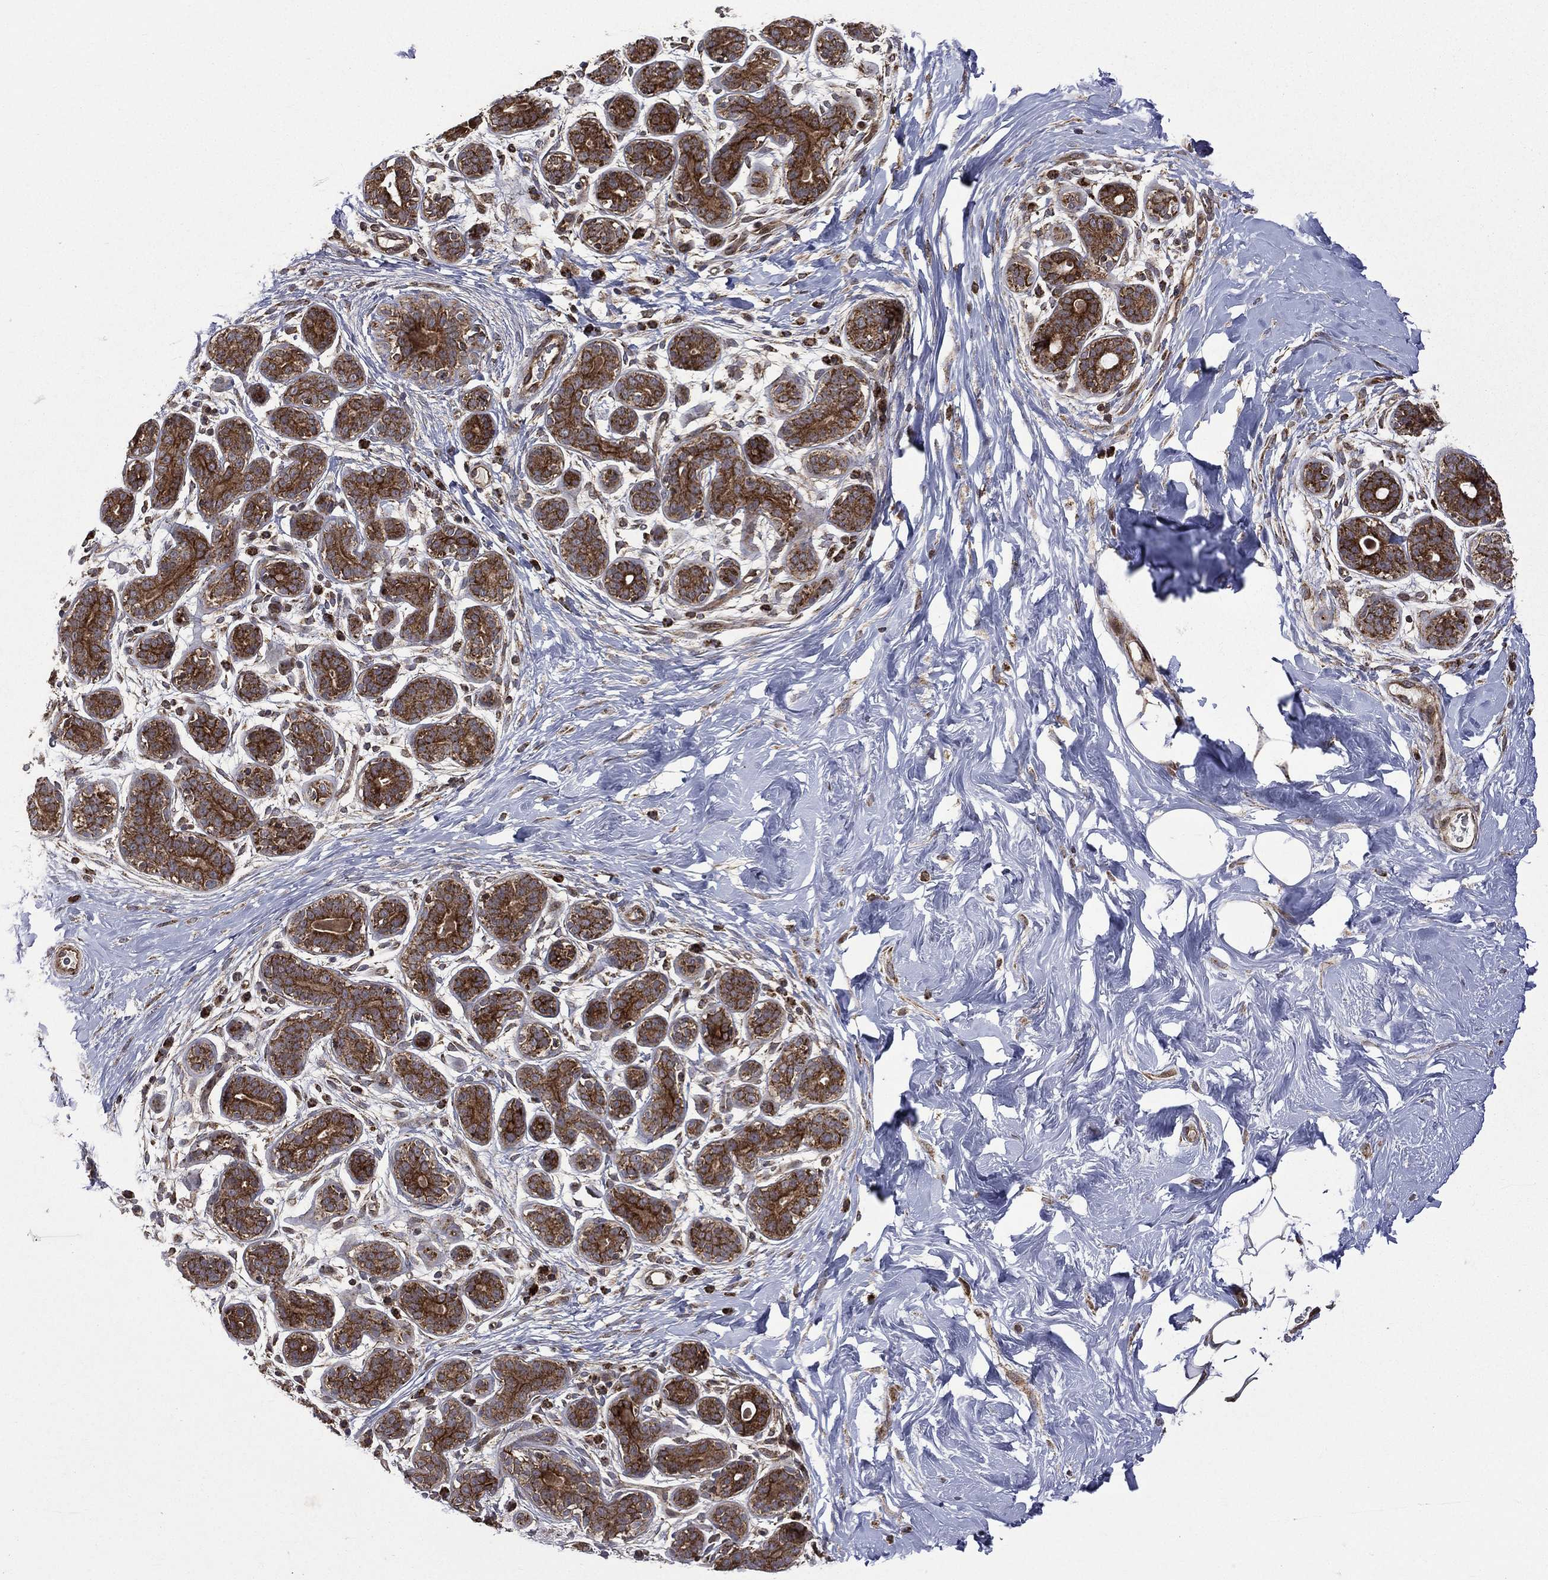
{"staining": {"intensity": "strong", "quantity": ">75%", "location": "cytoplasmic/membranous"}, "tissue": "breast", "cell_type": "Glandular cells", "image_type": "normal", "snomed": [{"axis": "morphology", "description": "Normal tissue, NOS"}, {"axis": "topography", "description": "Breast"}], "caption": "Protein expression analysis of unremarkable human breast reveals strong cytoplasmic/membranous expression in about >75% of glandular cells. The protein of interest is shown in brown color, while the nuclei are stained blue.", "gene": "GIMAP6", "patient": {"sex": "female", "age": 43}}